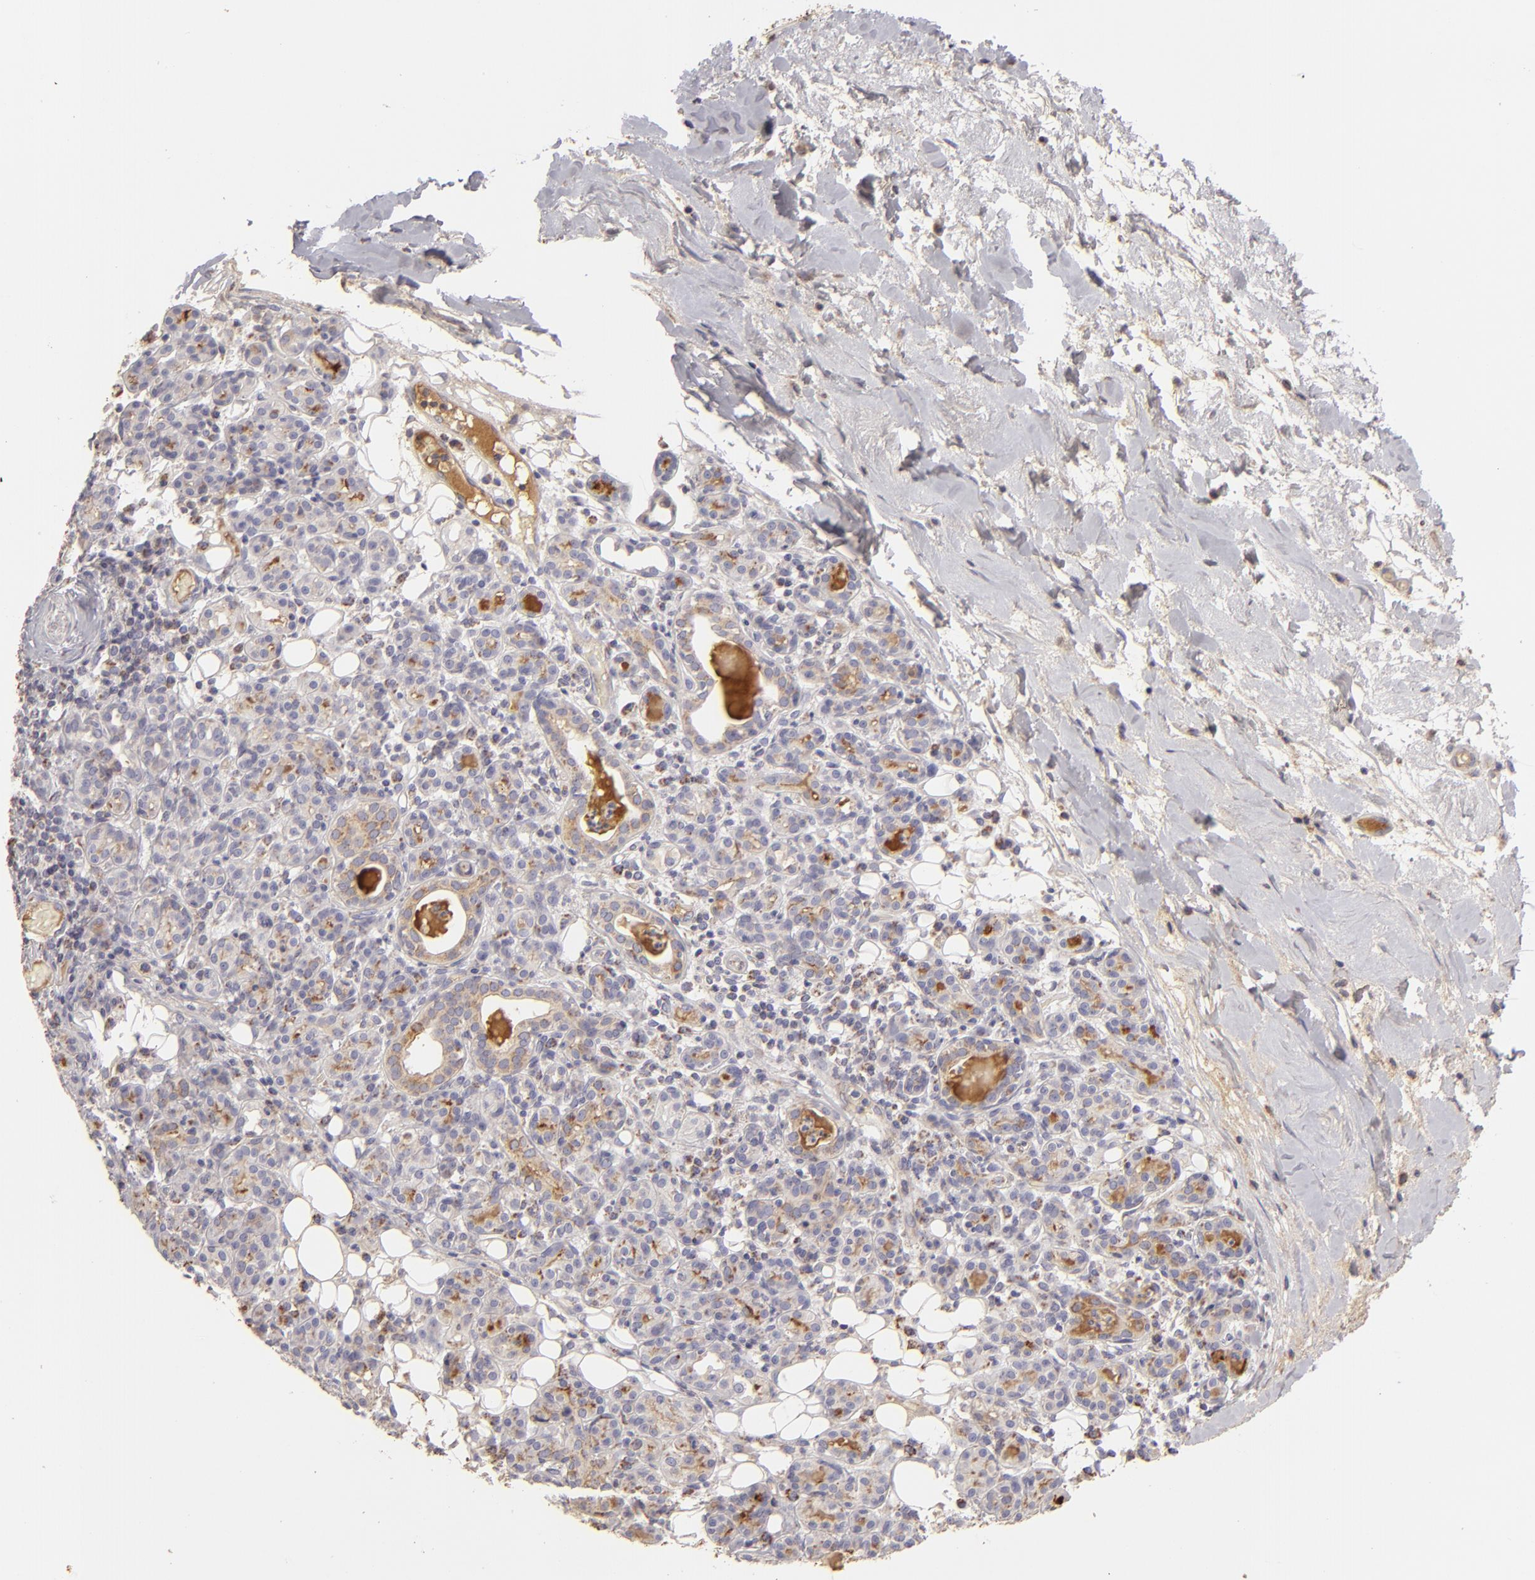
{"staining": {"intensity": "weak", "quantity": "25%-75%", "location": "cytoplasmic/membranous"}, "tissue": "skin cancer", "cell_type": "Tumor cells", "image_type": "cancer", "snomed": [{"axis": "morphology", "description": "Squamous cell carcinoma, NOS"}, {"axis": "topography", "description": "Skin"}], "caption": "An IHC image of tumor tissue is shown. Protein staining in brown highlights weak cytoplasmic/membranous positivity in skin squamous cell carcinoma within tumor cells.", "gene": "CFB", "patient": {"sex": "male", "age": 84}}